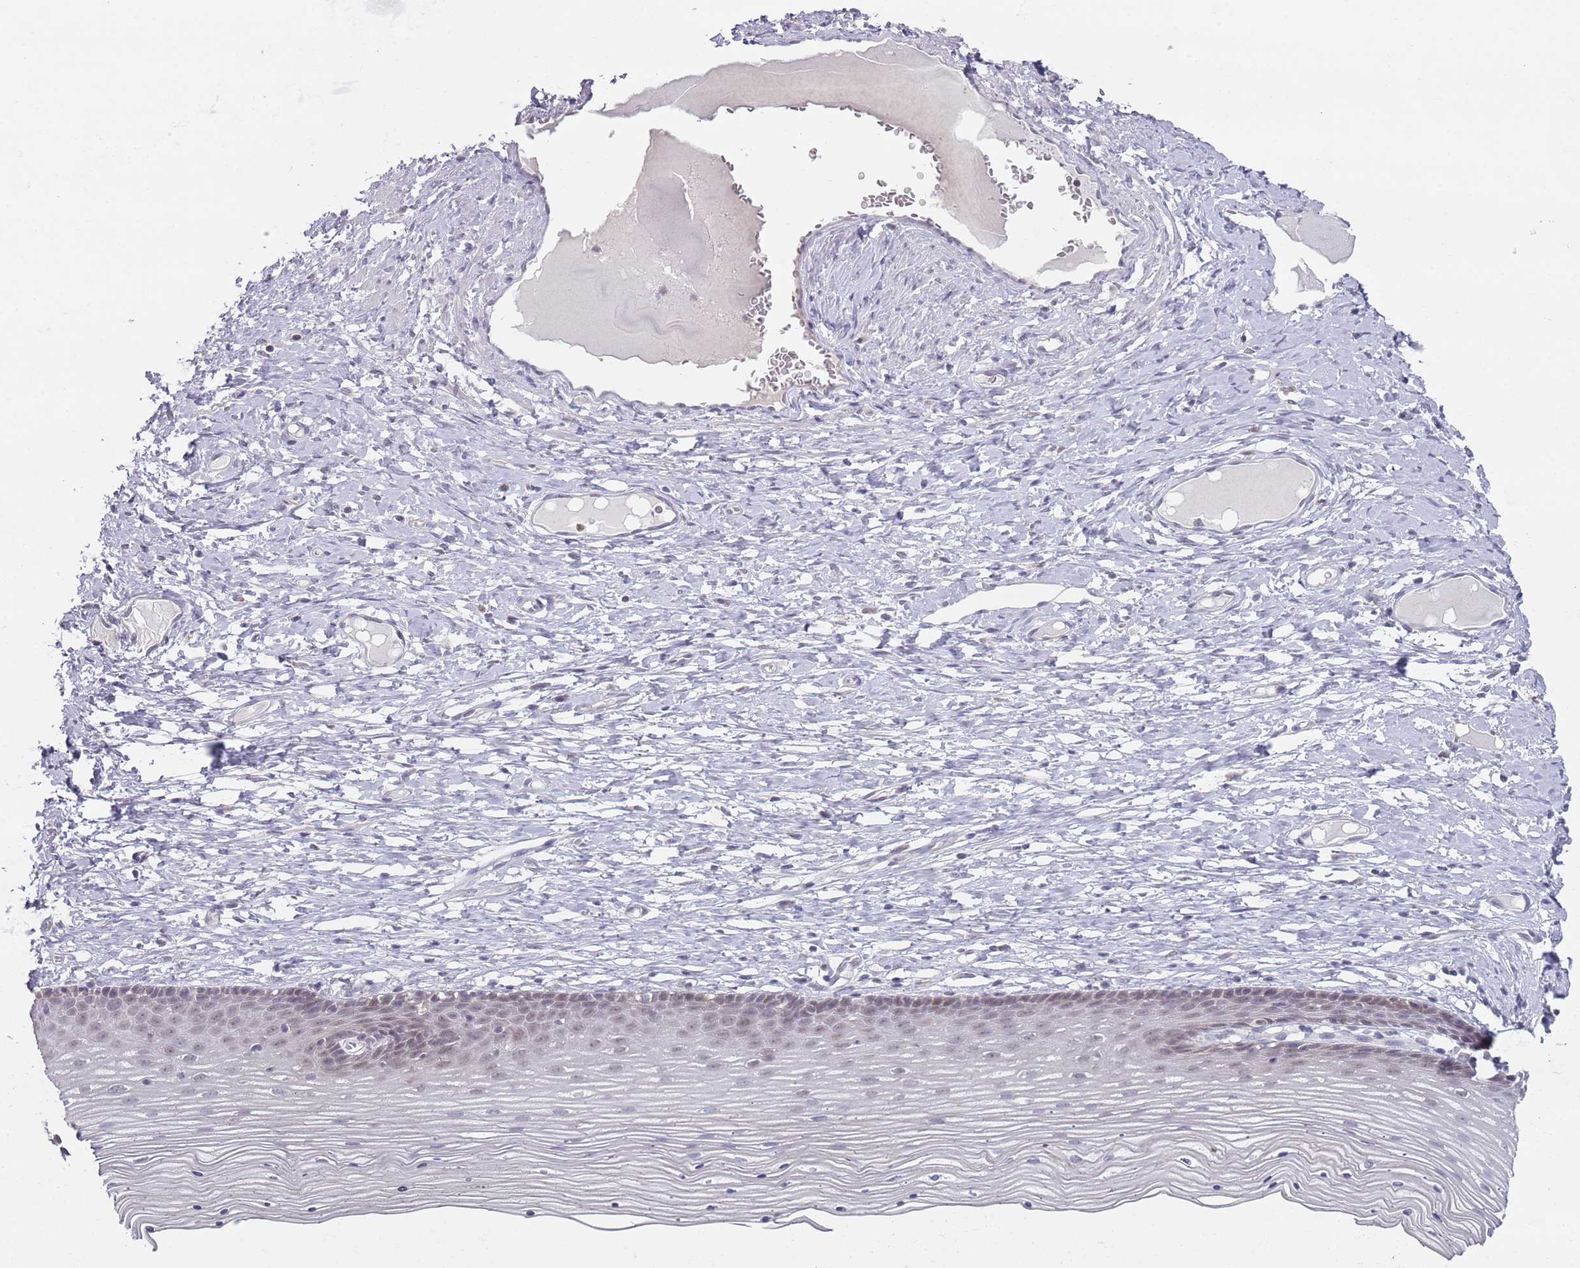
{"staining": {"intensity": "negative", "quantity": "none", "location": "none"}, "tissue": "cervix", "cell_type": "Glandular cells", "image_type": "normal", "snomed": [{"axis": "morphology", "description": "Normal tissue, NOS"}, {"axis": "topography", "description": "Cervix"}], "caption": "This is a micrograph of IHC staining of benign cervix, which shows no expression in glandular cells. (Stains: DAB IHC with hematoxylin counter stain, Microscopy: brightfield microscopy at high magnification).", "gene": "SMARCAL1", "patient": {"sex": "female", "age": 42}}